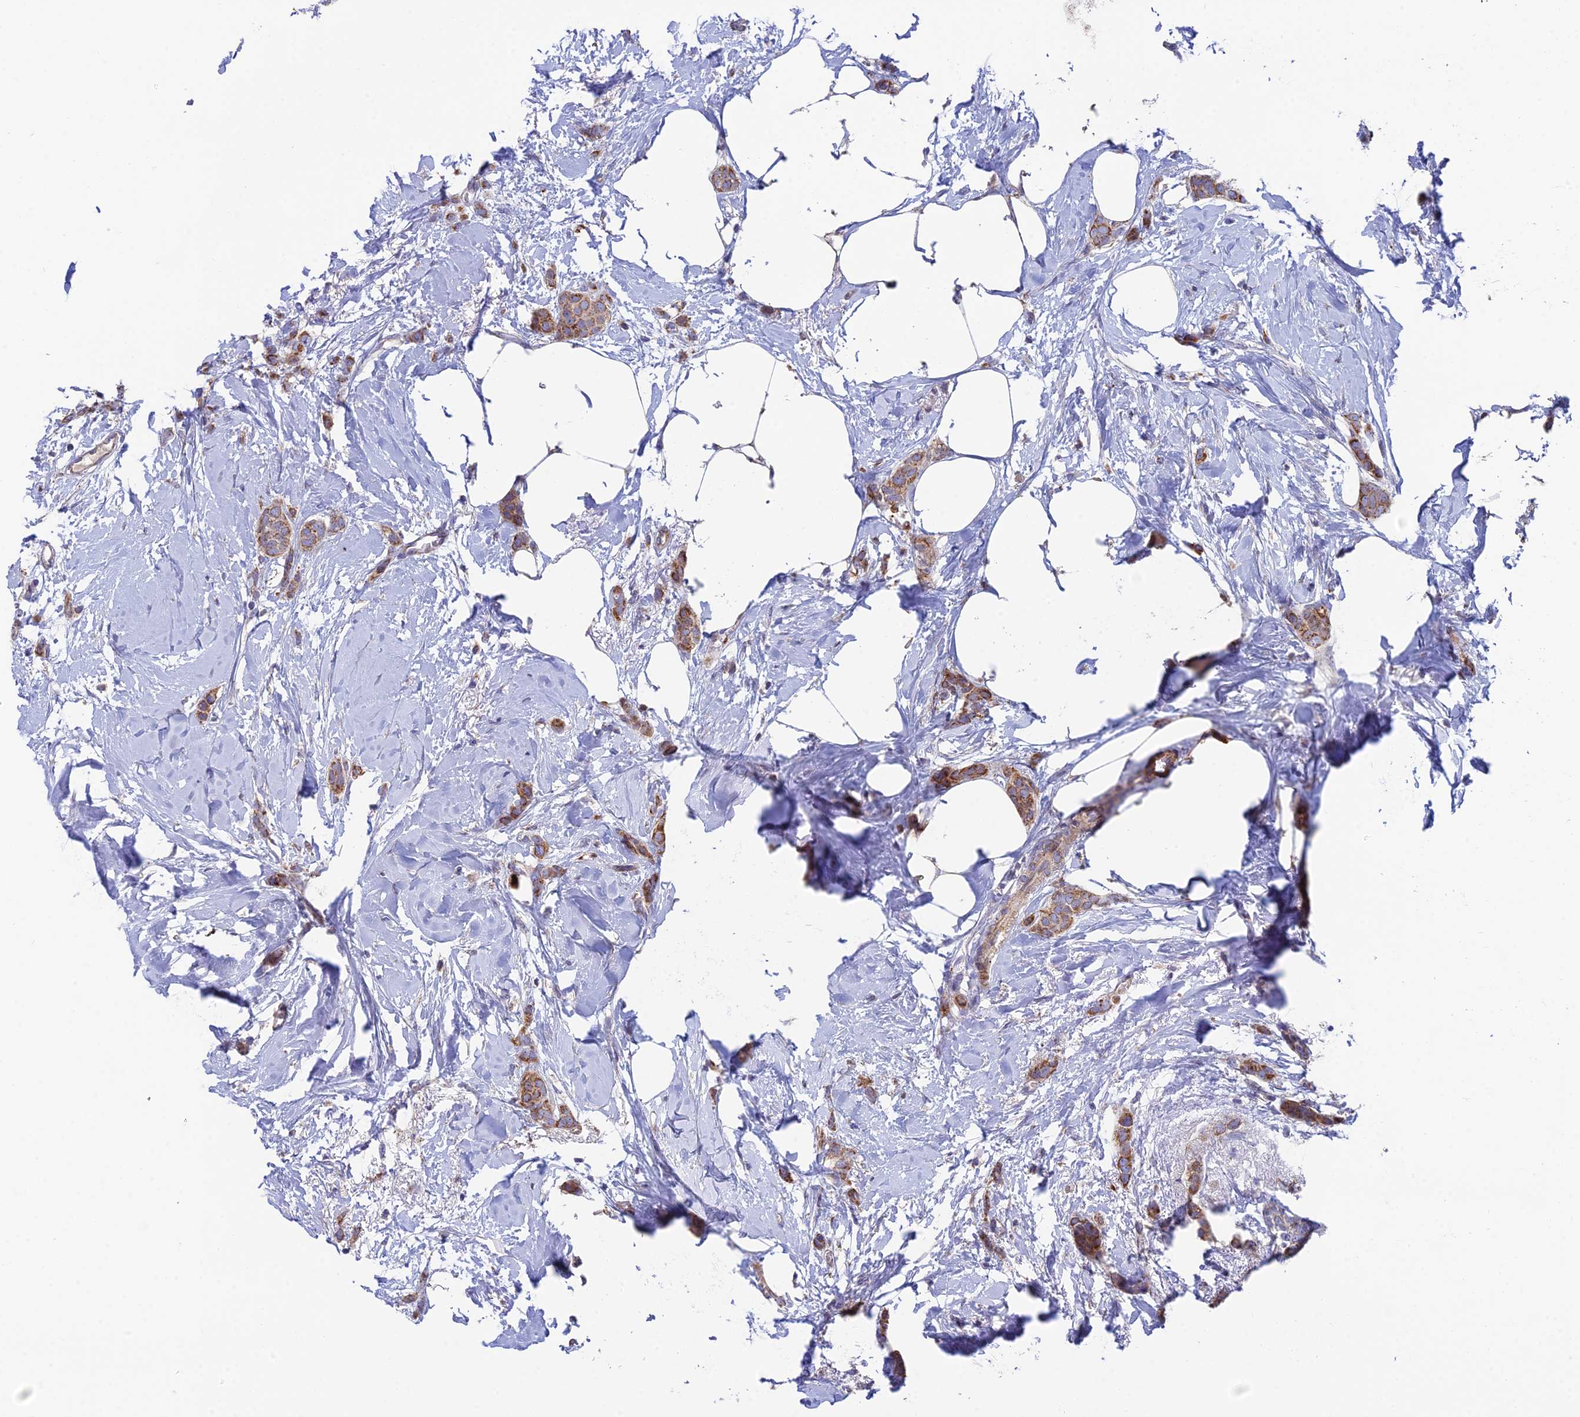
{"staining": {"intensity": "moderate", "quantity": ">75%", "location": "cytoplasmic/membranous"}, "tissue": "breast cancer", "cell_type": "Tumor cells", "image_type": "cancer", "snomed": [{"axis": "morphology", "description": "Duct carcinoma"}, {"axis": "topography", "description": "Breast"}], "caption": "Tumor cells display medium levels of moderate cytoplasmic/membranous staining in approximately >75% of cells in human breast cancer. Using DAB (3,3'-diaminobenzidine) (brown) and hematoxylin (blue) stains, captured at high magnification using brightfield microscopy.", "gene": "CSPG4", "patient": {"sex": "female", "age": 72}}